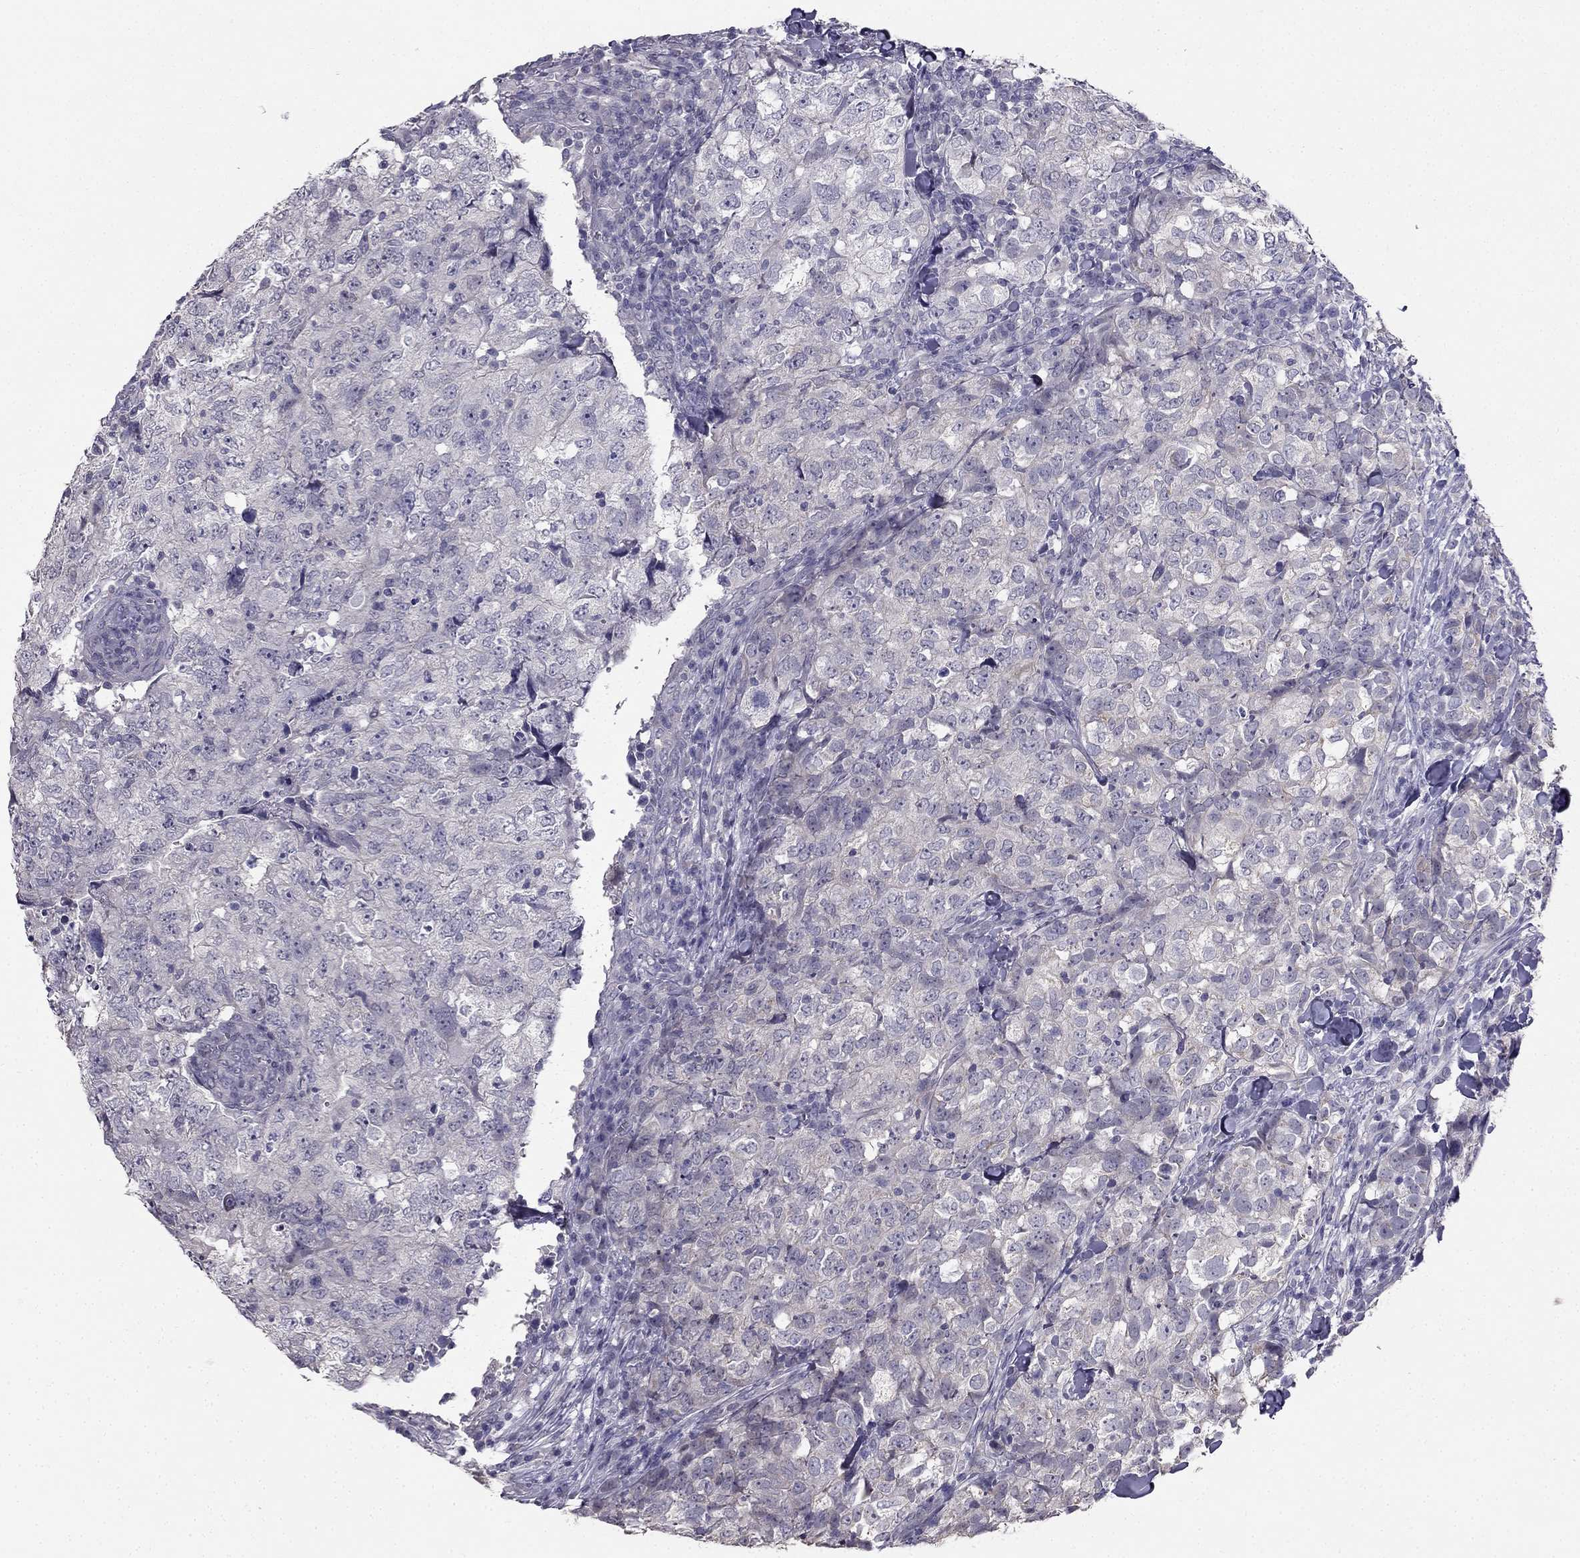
{"staining": {"intensity": "negative", "quantity": "none", "location": "none"}, "tissue": "breast cancer", "cell_type": "Tumor cells", "image_type": "cancer", "snomed": [{"axis": "morphology", "description": "Duct carcinoma"}, {"axis": "topography", "description": "Breast"}], "caption": "Breast intraductal carcinoma stained for a protein using IHC reveals no expression tumor cells.", "gene": "HSFX1", "patient": {"sex": "female", "age": 30}}